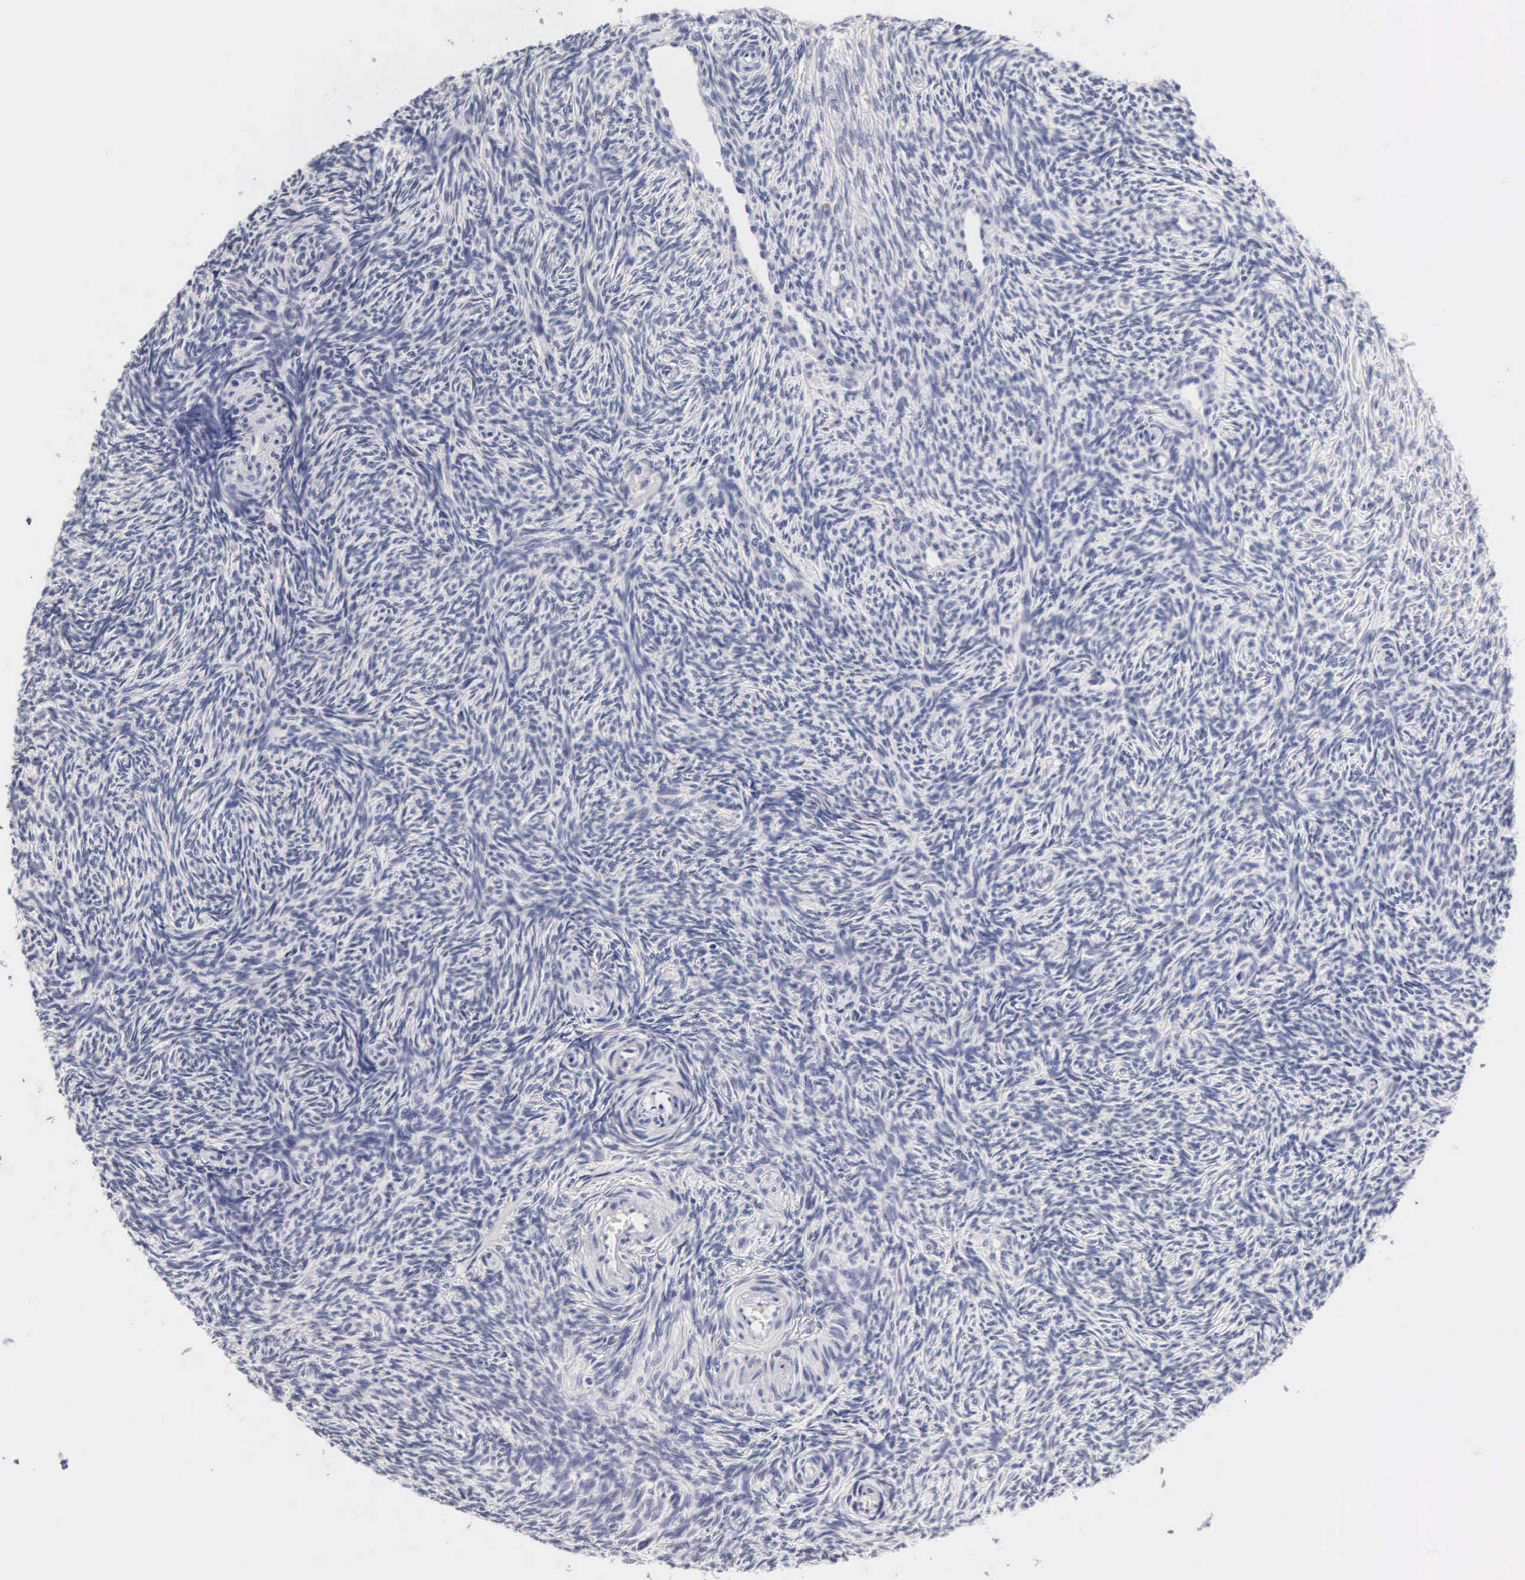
{"staining": {"intensity": "negative", "quantity": "none", "location": "none"}, "tissue": "ovary", "cell_type": "Ovarian stroma cells", "image_type": "normal", "snomed": [{"axis": "morphology", "description": "Normal tissue, NOS"}, {"axis": "topography", "description": "Ovary"}], "caption": "High magnification brightfield microscopy of benign ovary stained with DAB (brown) and counterstained with hematoxylin (blue): ovarian stroma cells show no significant expression.", "gene": "RNASE6", "patient": {"sex": "female", "age": 32}}